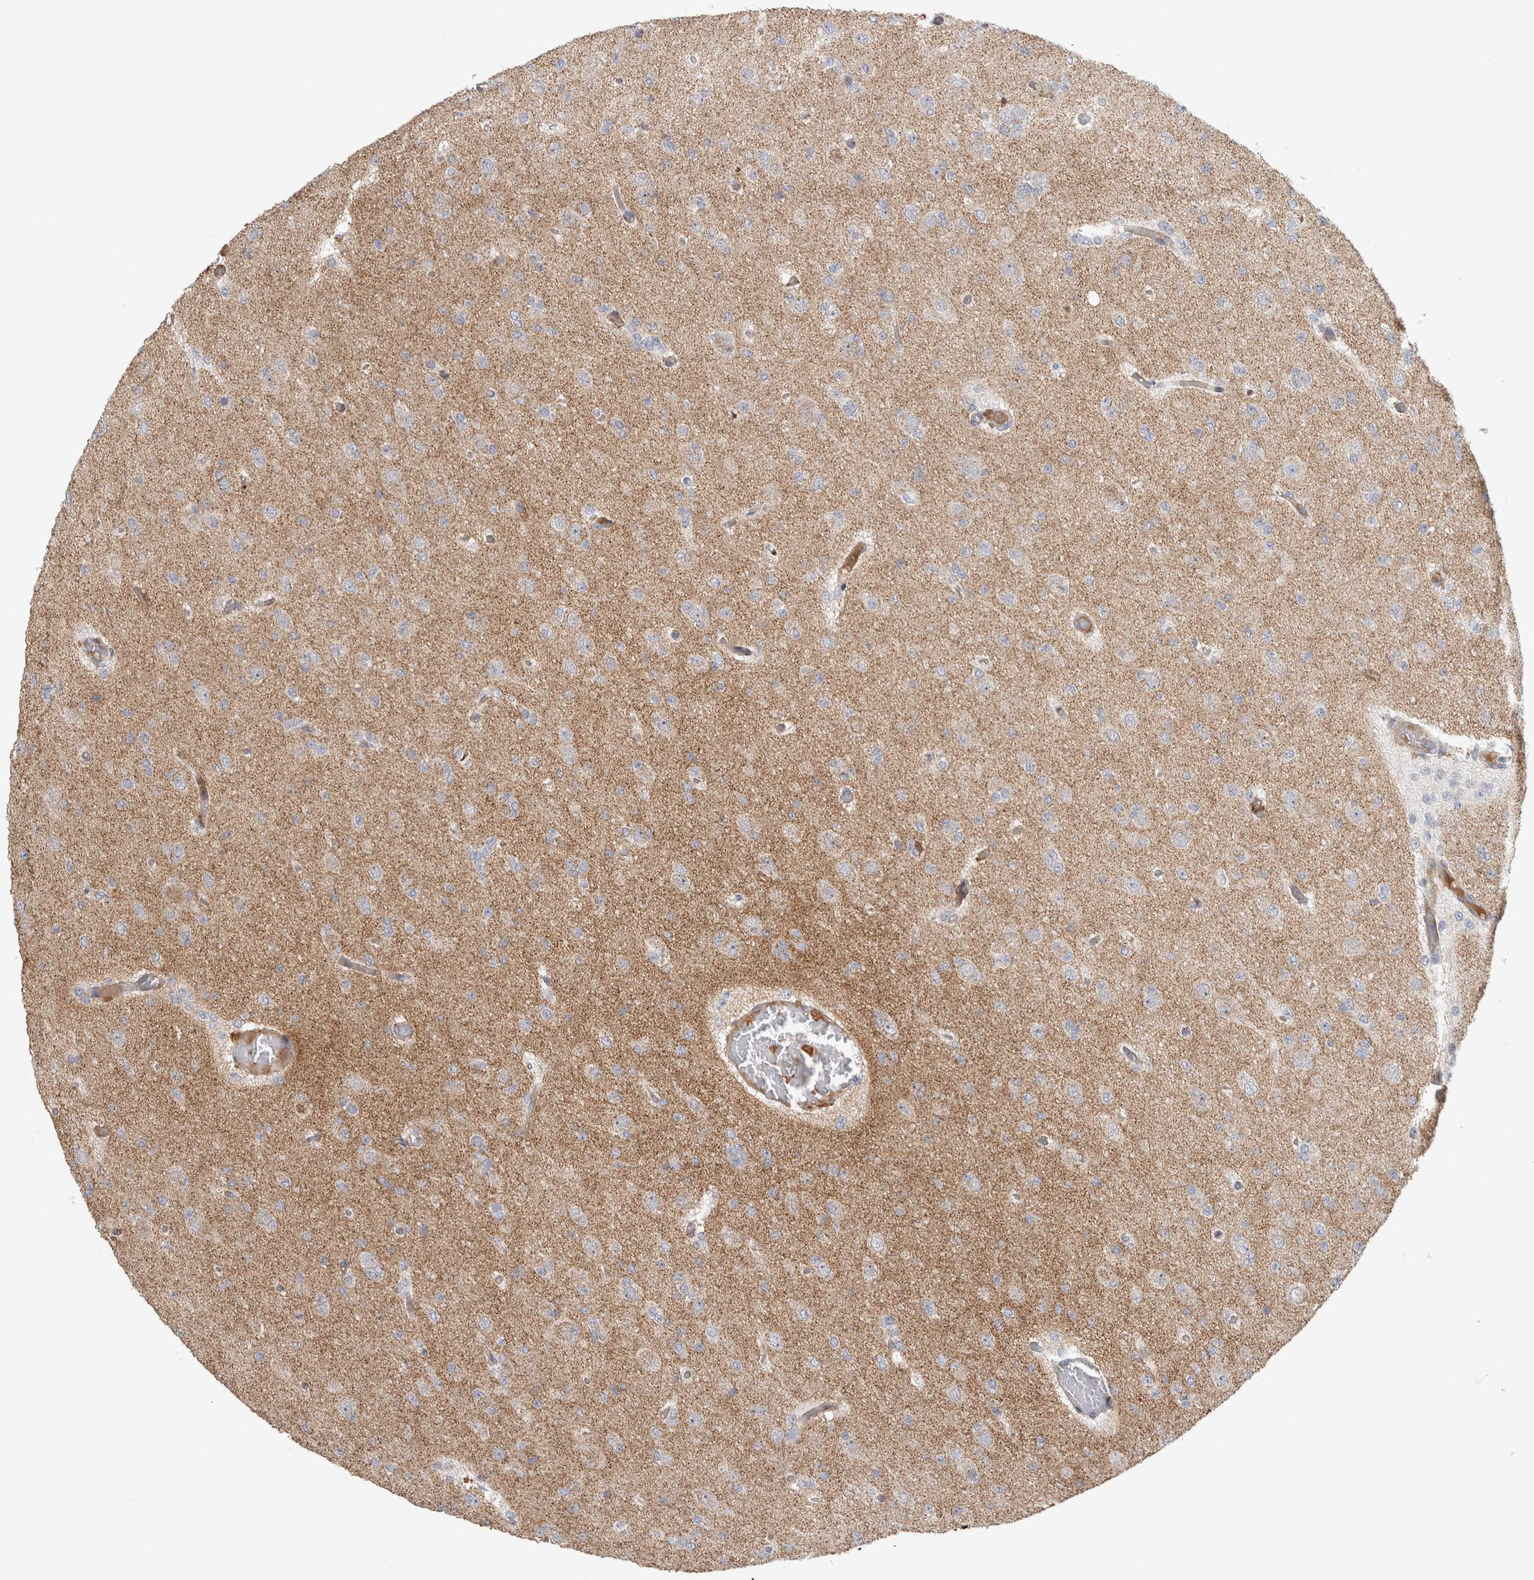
{"staining": {"intensity": "weak", "quantity": "<25%", "location": "cytoplasmic/membranous"}, "tissue": "glioma", "cell_type": "Tumor cells", "image_type": "cancer", "snomed": [{"axis": "morphology", "description": "Glioma, malignant, Low grade"}, {"axis": "topography", "description": "Brain"}], "caption": "Micrograph shows no significant protein expression in tumor cells of glioma. Brightfield microscopy of immunohistochemistry (IHC) stained with DAB (3,3'-diaminobenzidine) (brown) and hematoxylin (blue), captured at high magnification.", "gene": "RBM48", "patient": {"sex": "female", "age": 22}}